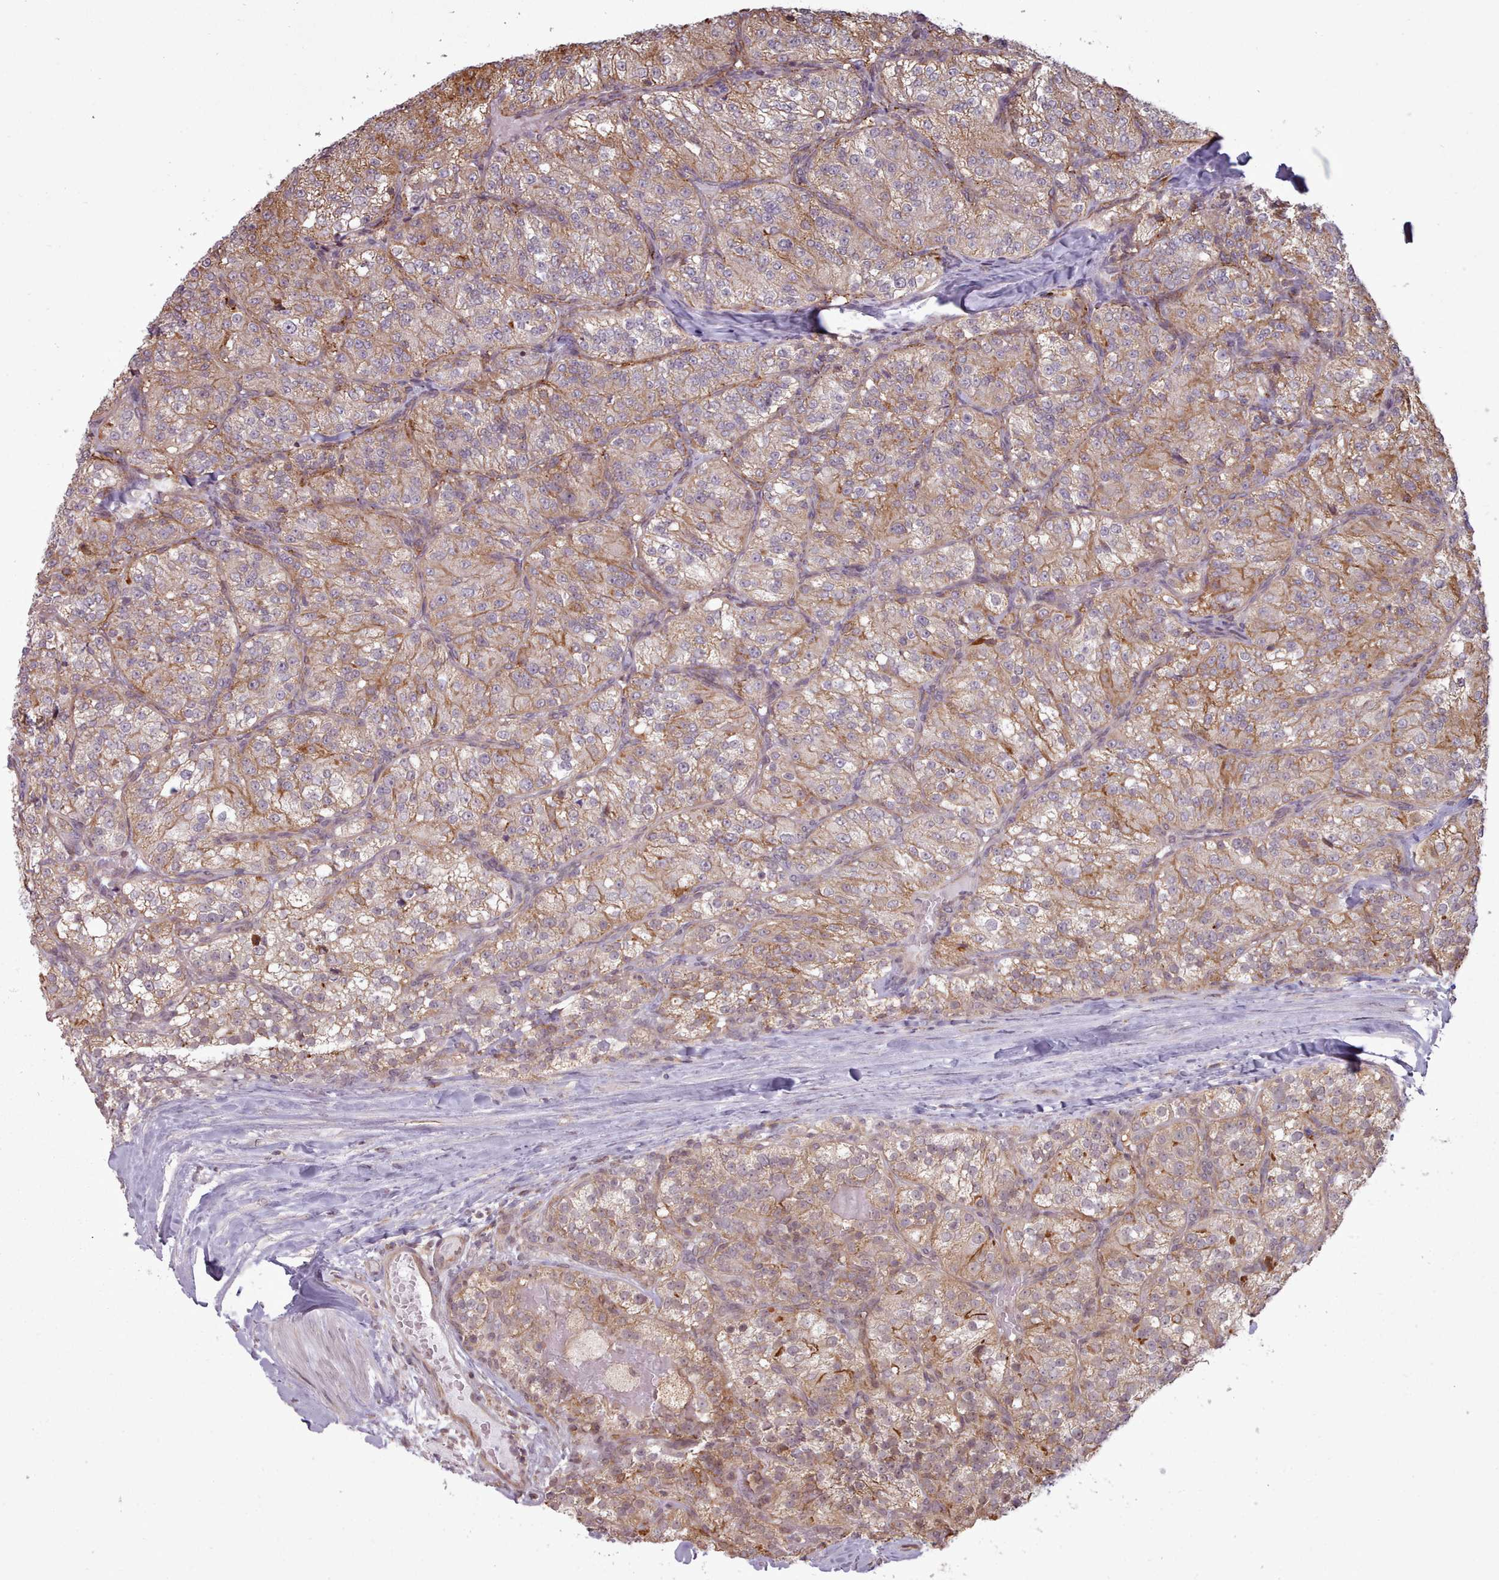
{"staining": {"intensity": "moderate", "quantity": ">75%", "location": "cytoplasmic/membranous"}, "tissue": "renal cancer", "cell_type": "Tumor cells", "image_type": "cancer", "snomed": [{"axis": "morphology", "description": "Adenocarcinoma, NOS"}, {"axis": "topography", "description": "Kidney"}], "caption": "Renal cancer stained with a protein marker reveals moderate staining in tumor cells.", "gene": "ZMYM4", "patient": {"sex": "female", "age": 63}}